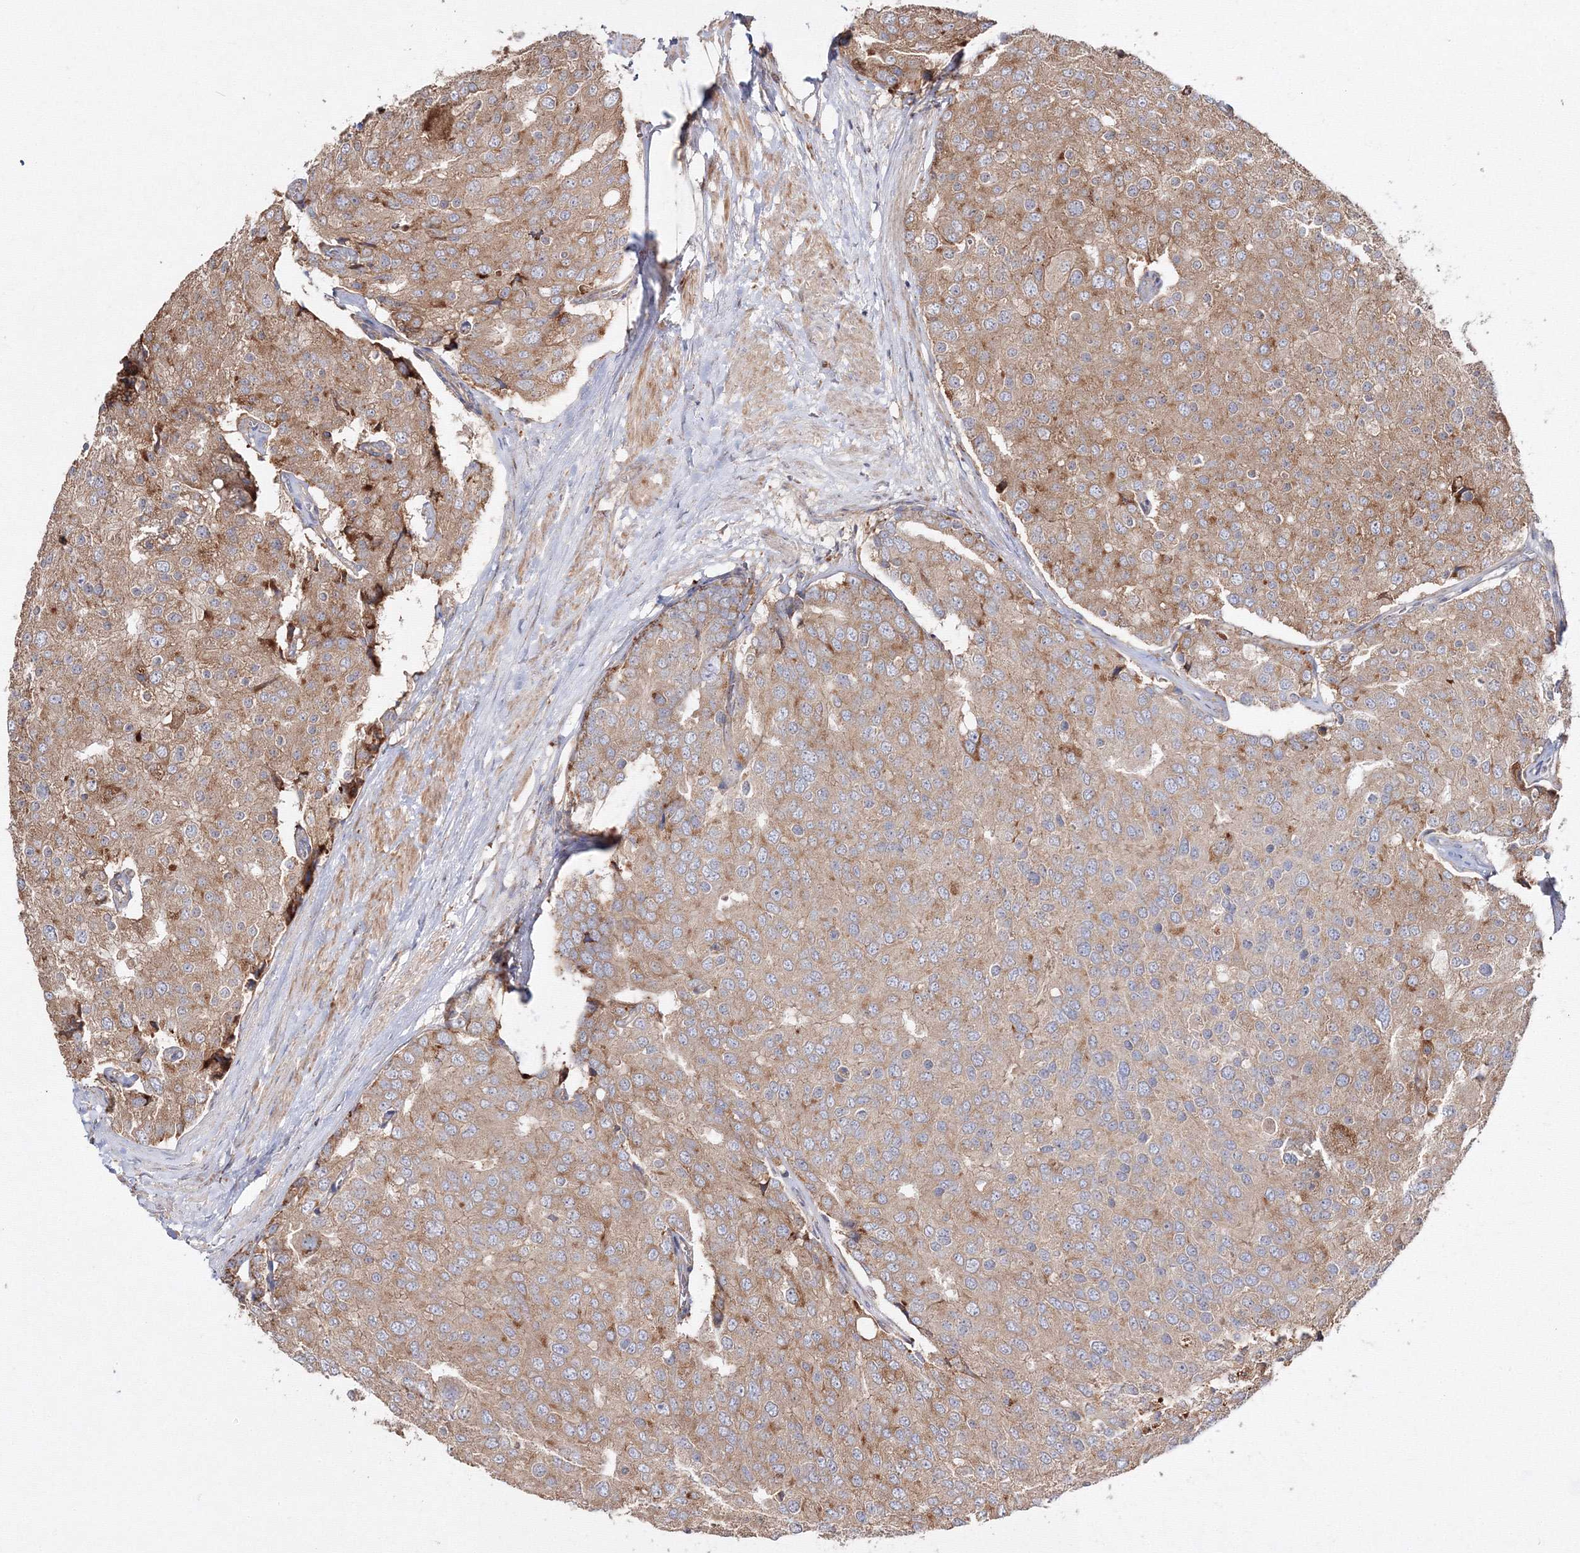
{"staining": {"intensity": "moderate", "quantity": ">75%", "location": "cytoplasmic/membranous"}, "tissue": "prostate cancer", "cell_type": "Tumor cells", "image_type": "cancer", "snomed": [{"axis": "morphology", "description": "Adenocarcinoma, High grade"}, {"axis": "topography", "description": "Prostate"}], "caption": "Prostate cancer stained with immunohistochemistry demonstrates moderate cytoplasmic/membranous expression in approximately >75% of tumor cells.", "gene": "DDO", "patient": {"sex": "male", "age": 50}}